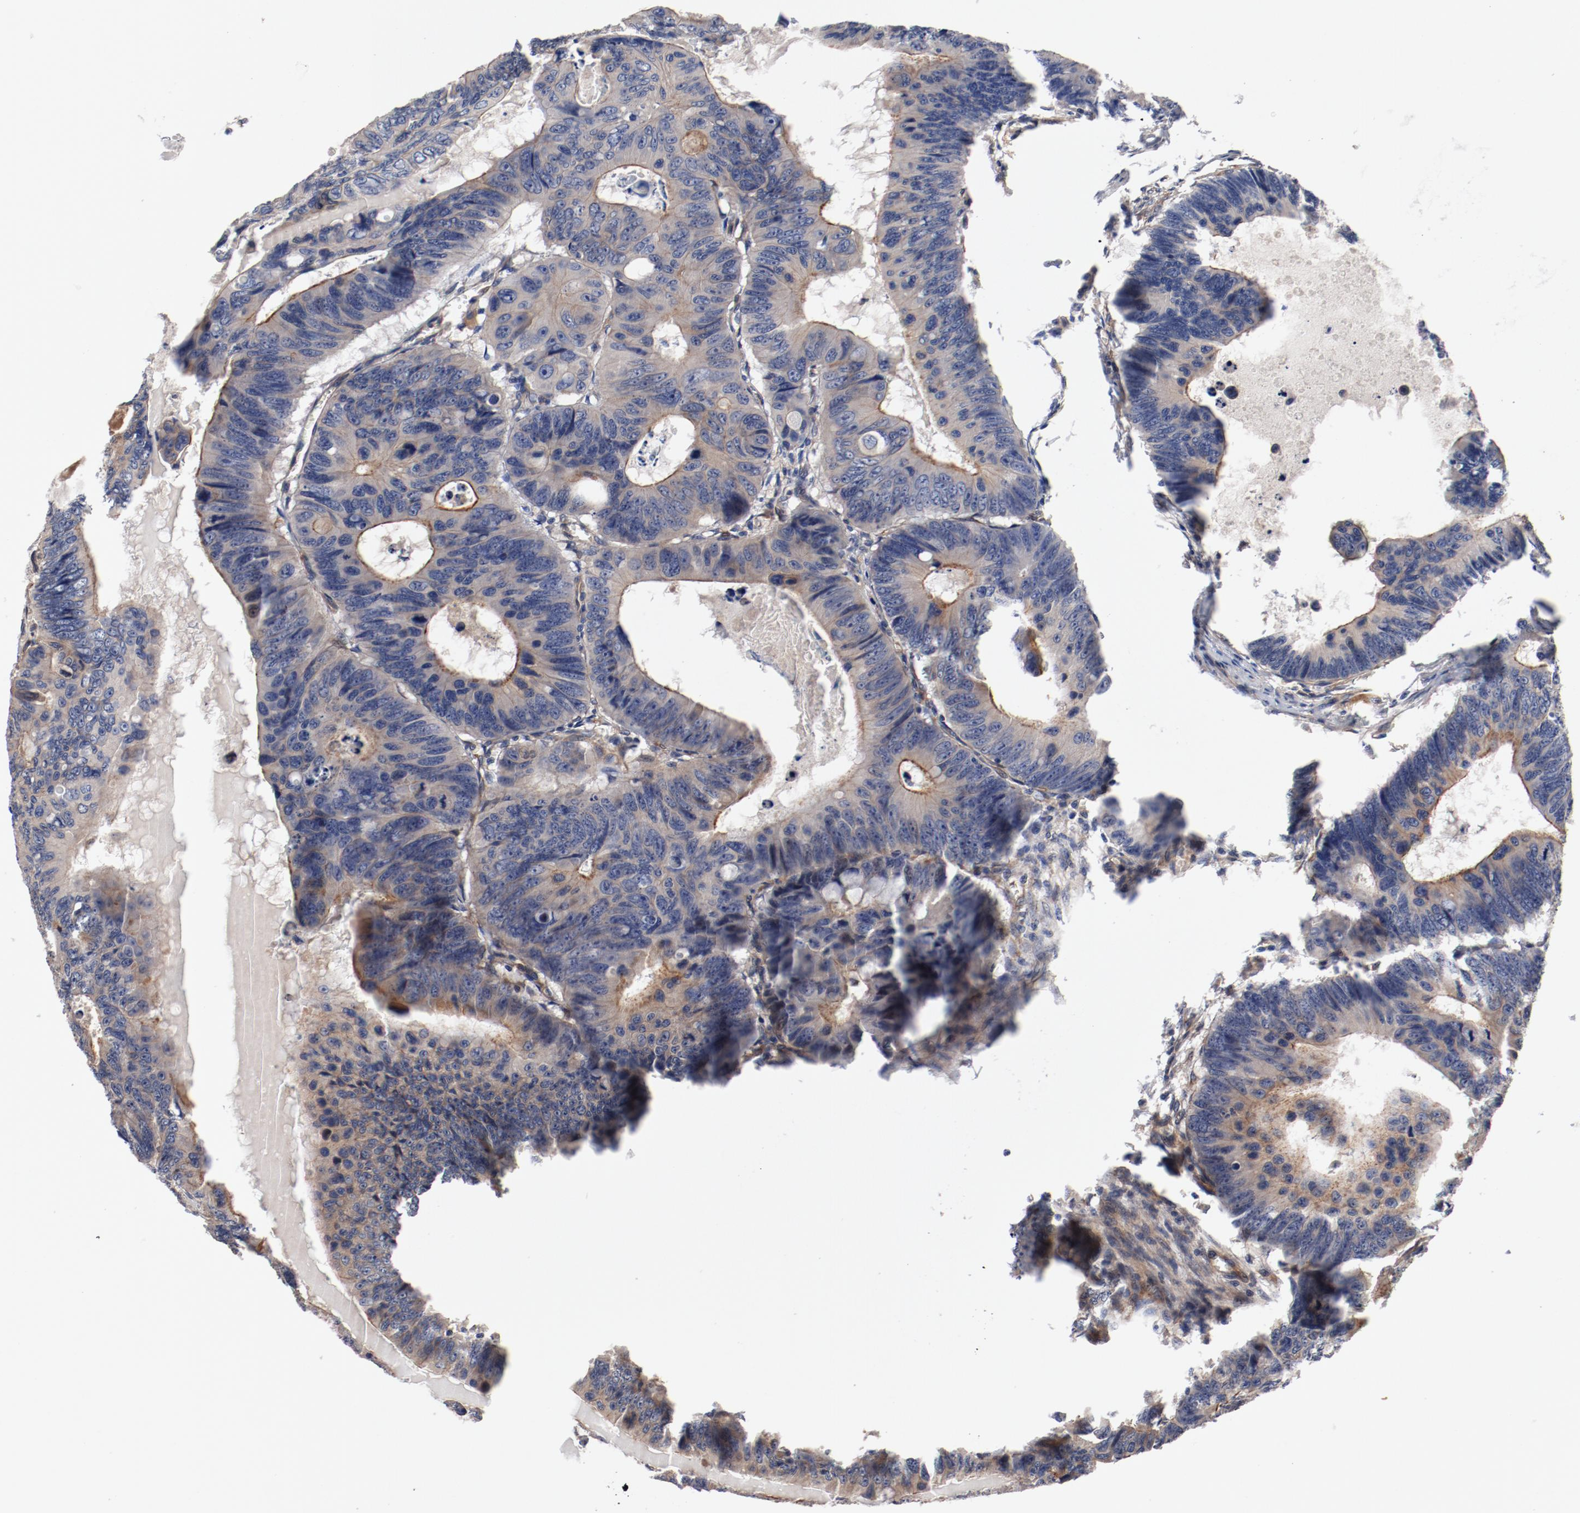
{"staining": {"intensity": "moderate", "quantity": ">75%", "location": "cytoplasmic/membranous"}, "tissue": "colorectal cancer", "cell_type": "Tumor cells", "image_type": "cancer", "snomed": [{"axis": "morphology", "description": "Adenocarcinoma, NOS"}, {"axis": "topography", "description": "Colon"}], "caption": "Colorectal cancer (adenocarcinoma) stained with a brown dye demonstrates moderate cytoplasmic/membranous positive staining in about >75% of tumor cells.", "gene": "PITPNM2", "patient": {"sex": "female", "age": 55}}